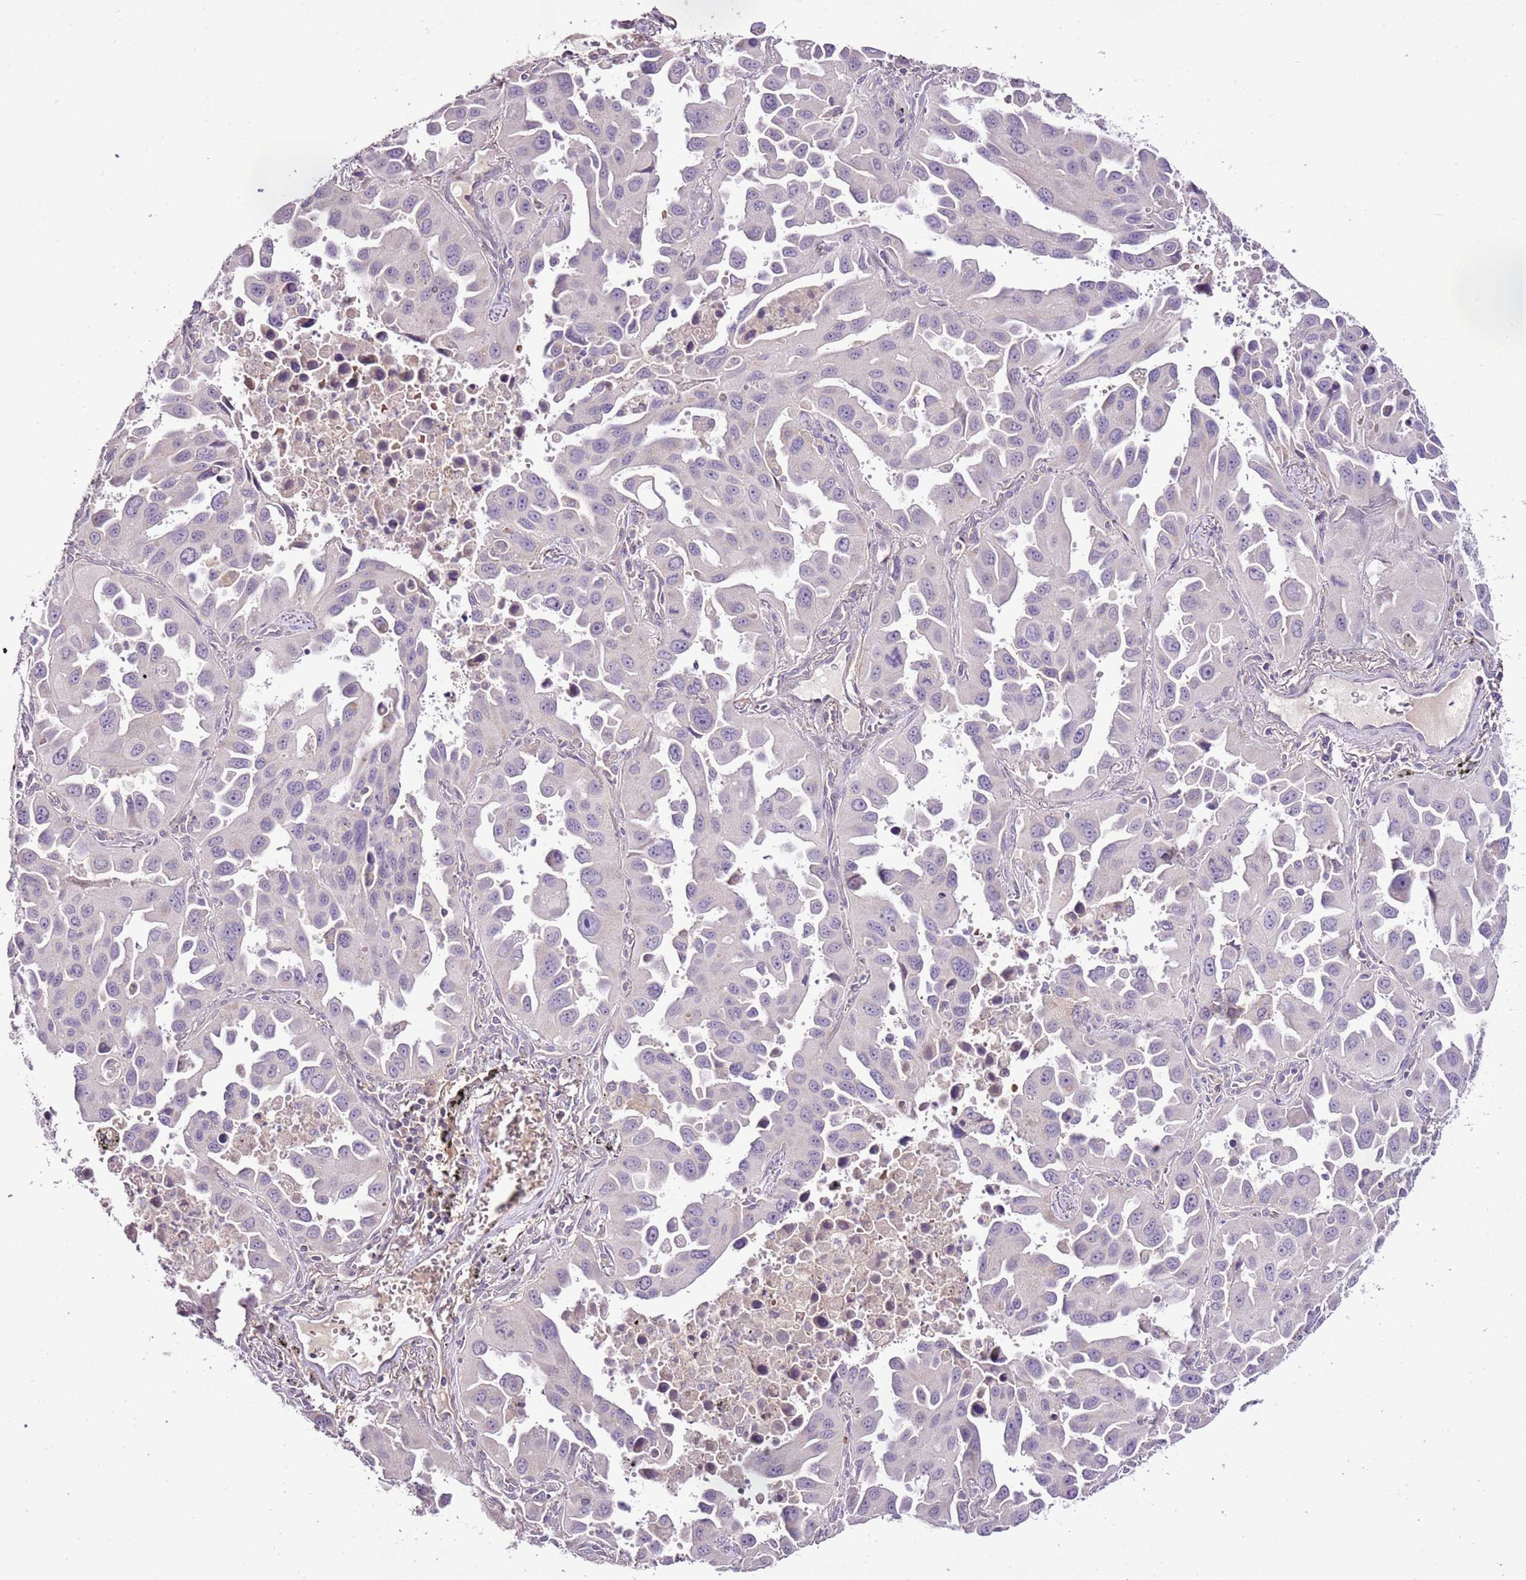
{"staining": {"intensity": "negative", "quantity": "none", "location": "none"}, "tissue": "lung cancer", "cell_type": "Tumor cells", "image_type": "cancer", "snomed": [{"axis": "morphology", "description": "Adenocarcinoma, NOS"}, {"axis": "topography", "description": "Lung"}], "caption": "This is an IHC histopathology image of human adenocarcinoma (lung). There is no positivity in tumor cells.", "gene": "CMKLR1", "patient": {"sex": "male", "age": 66}}